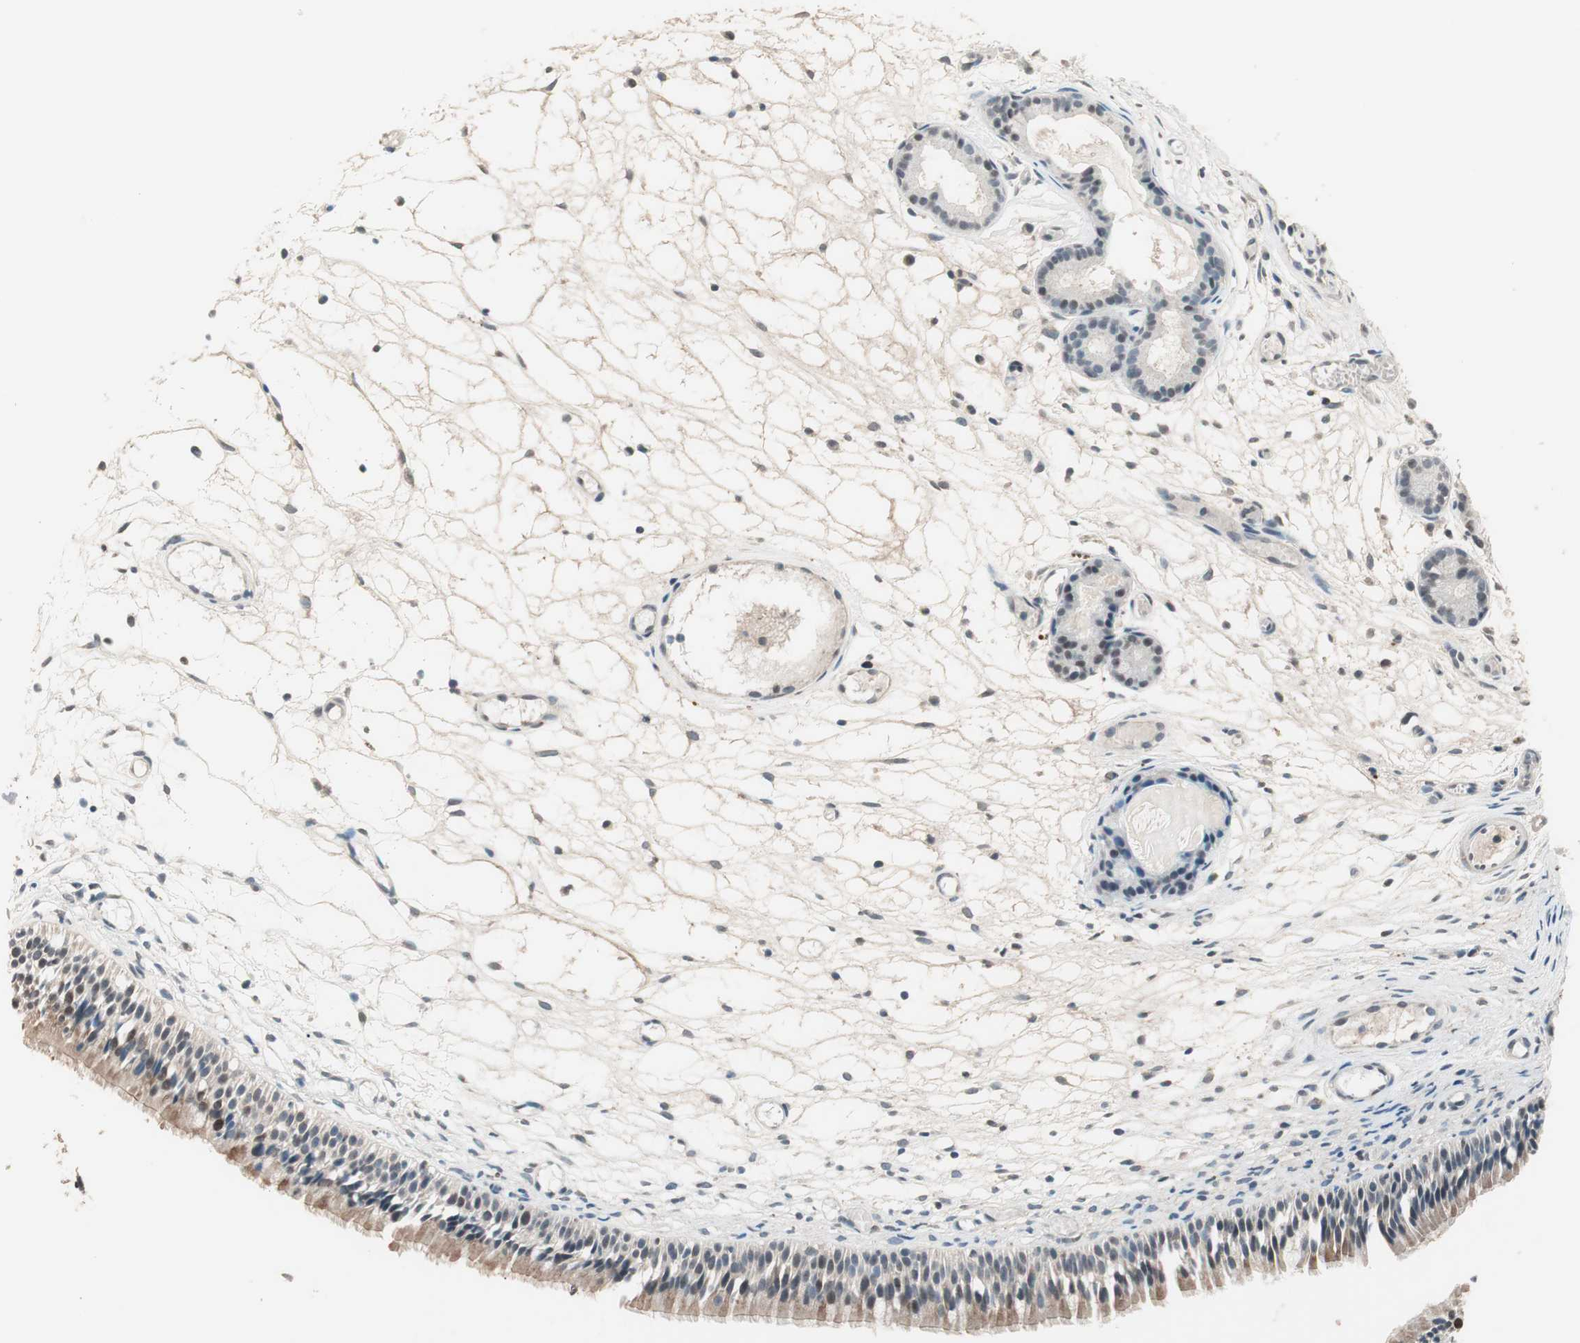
{"staining": {"intensity": "moderate", "quantity": ">75%", "location": "cytoplasmic/membranous,nuclear"}, "tissue": "nasopharynx", "cell_type": "Respiratory epithelial cells", "image_type": "normal", "snomed": [{"axis": "morphology", "description": "Normal tissue, NOS"}, {"axis": "topography", "description": "Nasopharynx"}], "caption": "Respiratory epithelial cells show moderate cytoplasmic/membranous,nuclear positivity in approximately >75% of cells in unremarkable nasopharynx. (brown staining indicates protein expression, while blue staining denotes nuclei).", "gene": "NFRKB", "patient": {"sex": "female", "age": 54}}